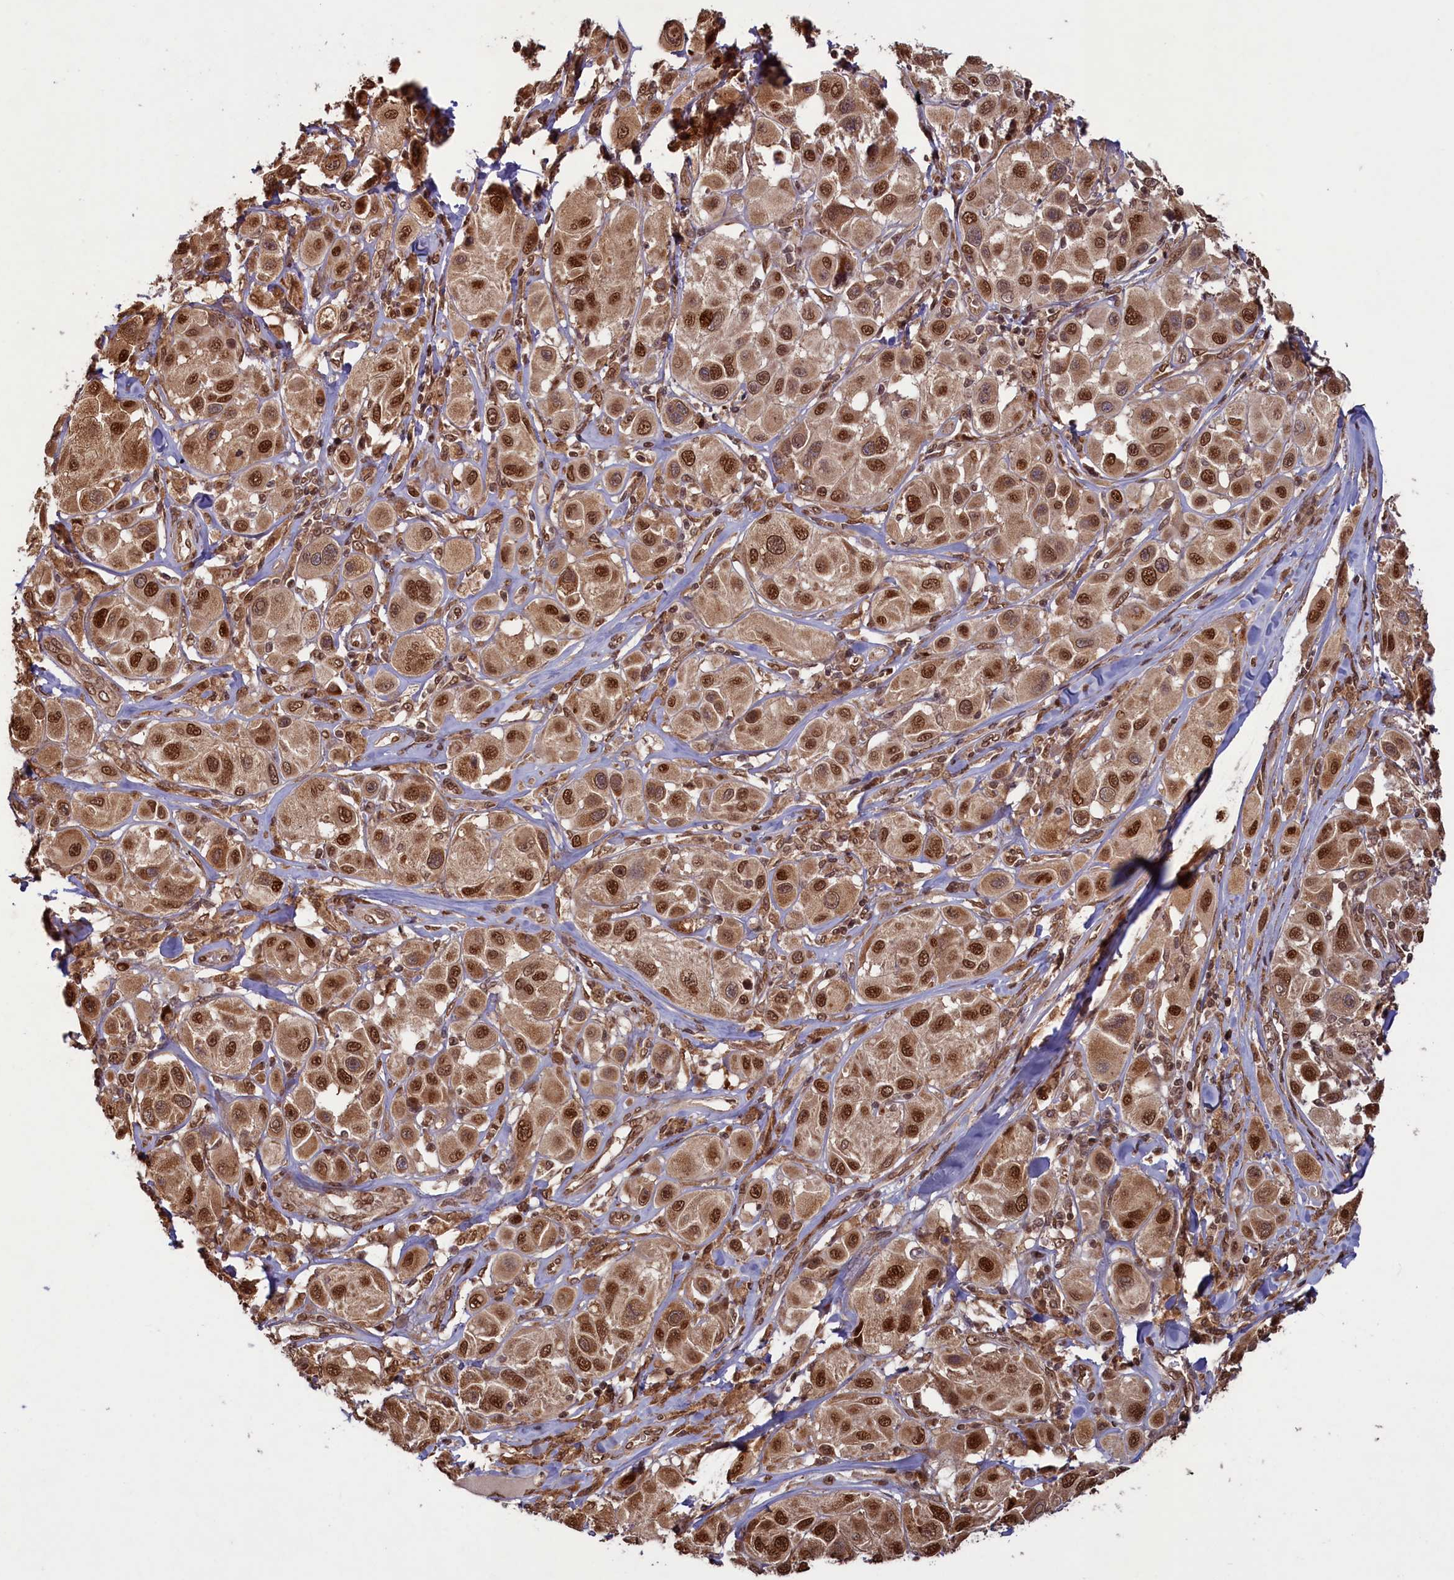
{"staining": {"intensity": "moderate", "quantity": ">75%", "location": "nuclear"}, "tissue": "melanoma", "cell_type": "Tumor cells", "image_type": "cancer", "snomed": [{"axis": "morphology", "description": "Malignant melanoma, Metastatic site"}, {"axis": "topography", "description": "Skin"}], "caption": "An IHC photomicrograph of tumor tissue is shown. Protein staining in brown highlights moderate nuclear positivity in malignant melanoma (metastatic site) within tumor cells.", "gene": "NAE1", "patient": {"sex": "male", "age": 41}}